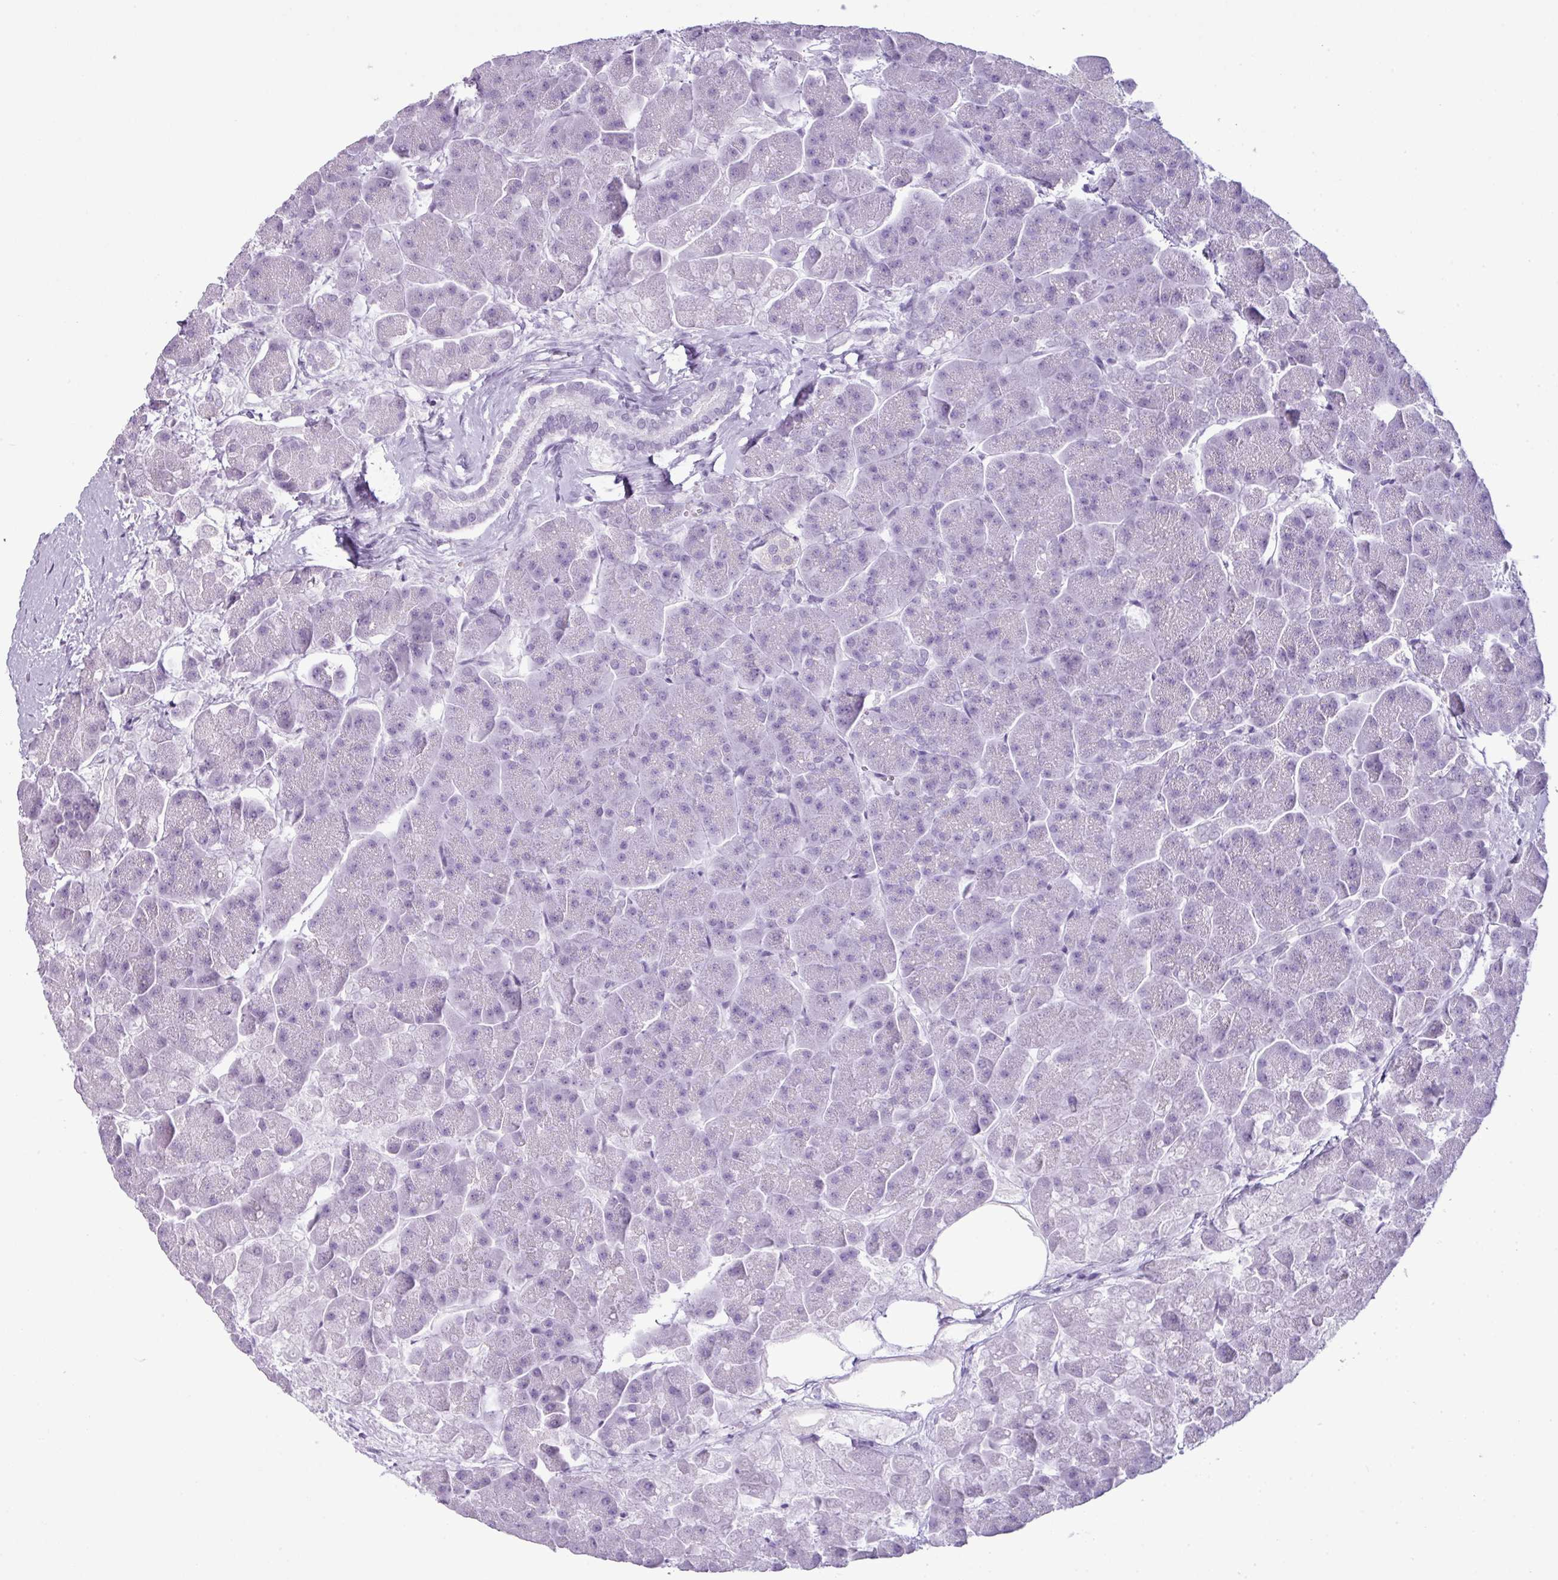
{"staining": {"intensity": "negative", "quantity": "none", "location": "none"}, "tissue": "pancreas", "cell_type": "Exocrine glandular cells", "image_type": "normal", "snomed": [{"axis": "morphology", "description": "Normal tissue, NOS"}, {"axis": "topography", "description": "Pancreas"}, {"axis": "topography", "description": "Peripheral nerve tissue"}], "caption": "IHC of normal pancreas reveals no positivity in exocrine glandular cells.", "gene": "SCT", "patient": {"sex": "male", "age": 54}}